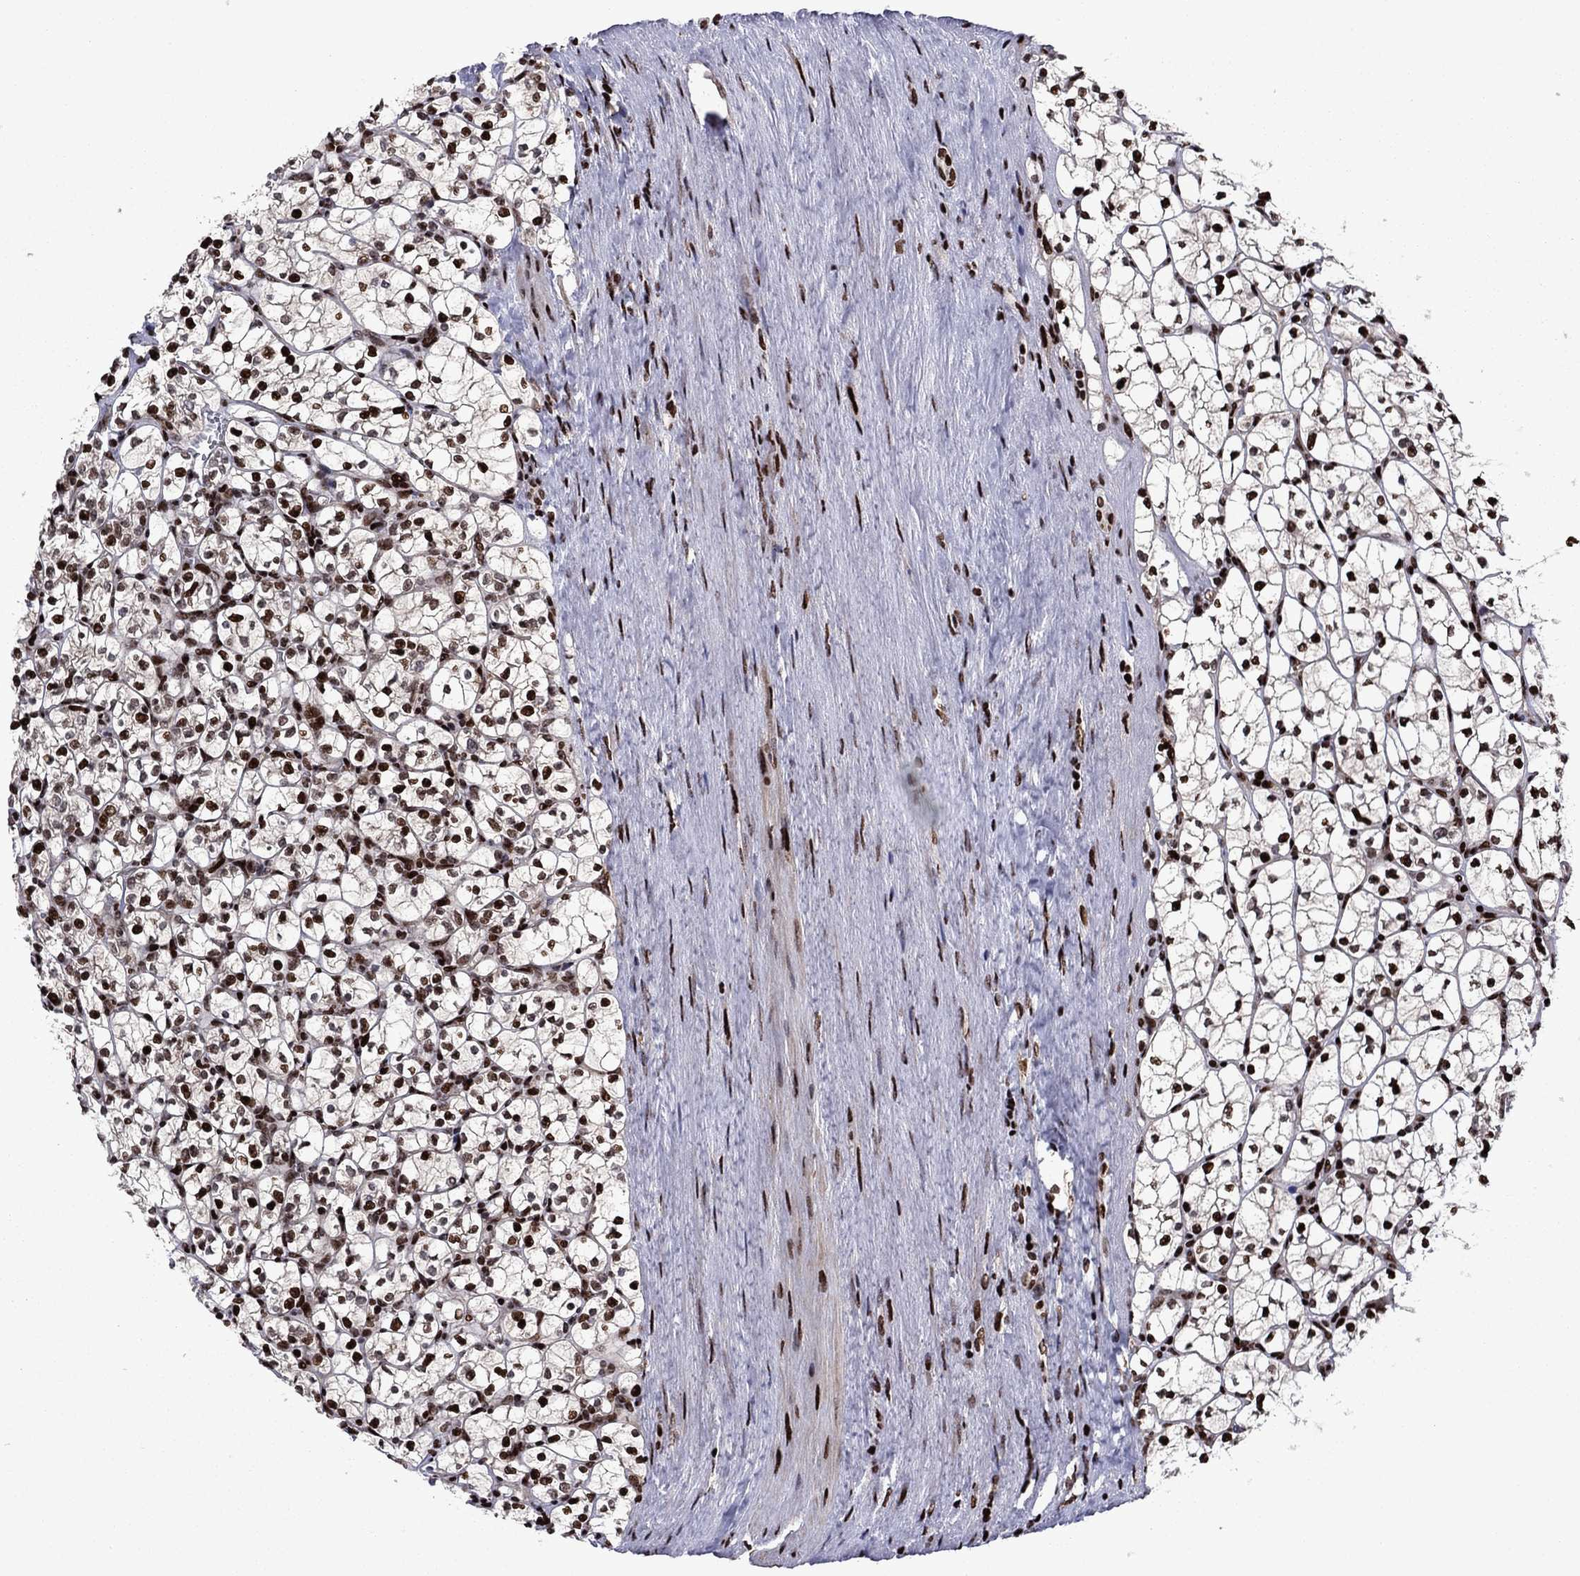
{"staining": {"intensity": "strong", "quantity": ">75%", "location": "nuclear"}, "tissue": "renal cancer", "cell_type": "Tumor cells", "image_type": "cancer", "snomed": [{"axis": "morphology", "description": "Adenocarcinoma, NOS"}, {"axis": "topography", "description": "Kidney"}], "caption": "This micrograph exhibits IHC staining of renal cancer (adenocarcinoma), with high strong nuclear staining in about >75% of tumor cells.", "gene": "LIMK1", "patient": {"sex": "female", "age": 89}}